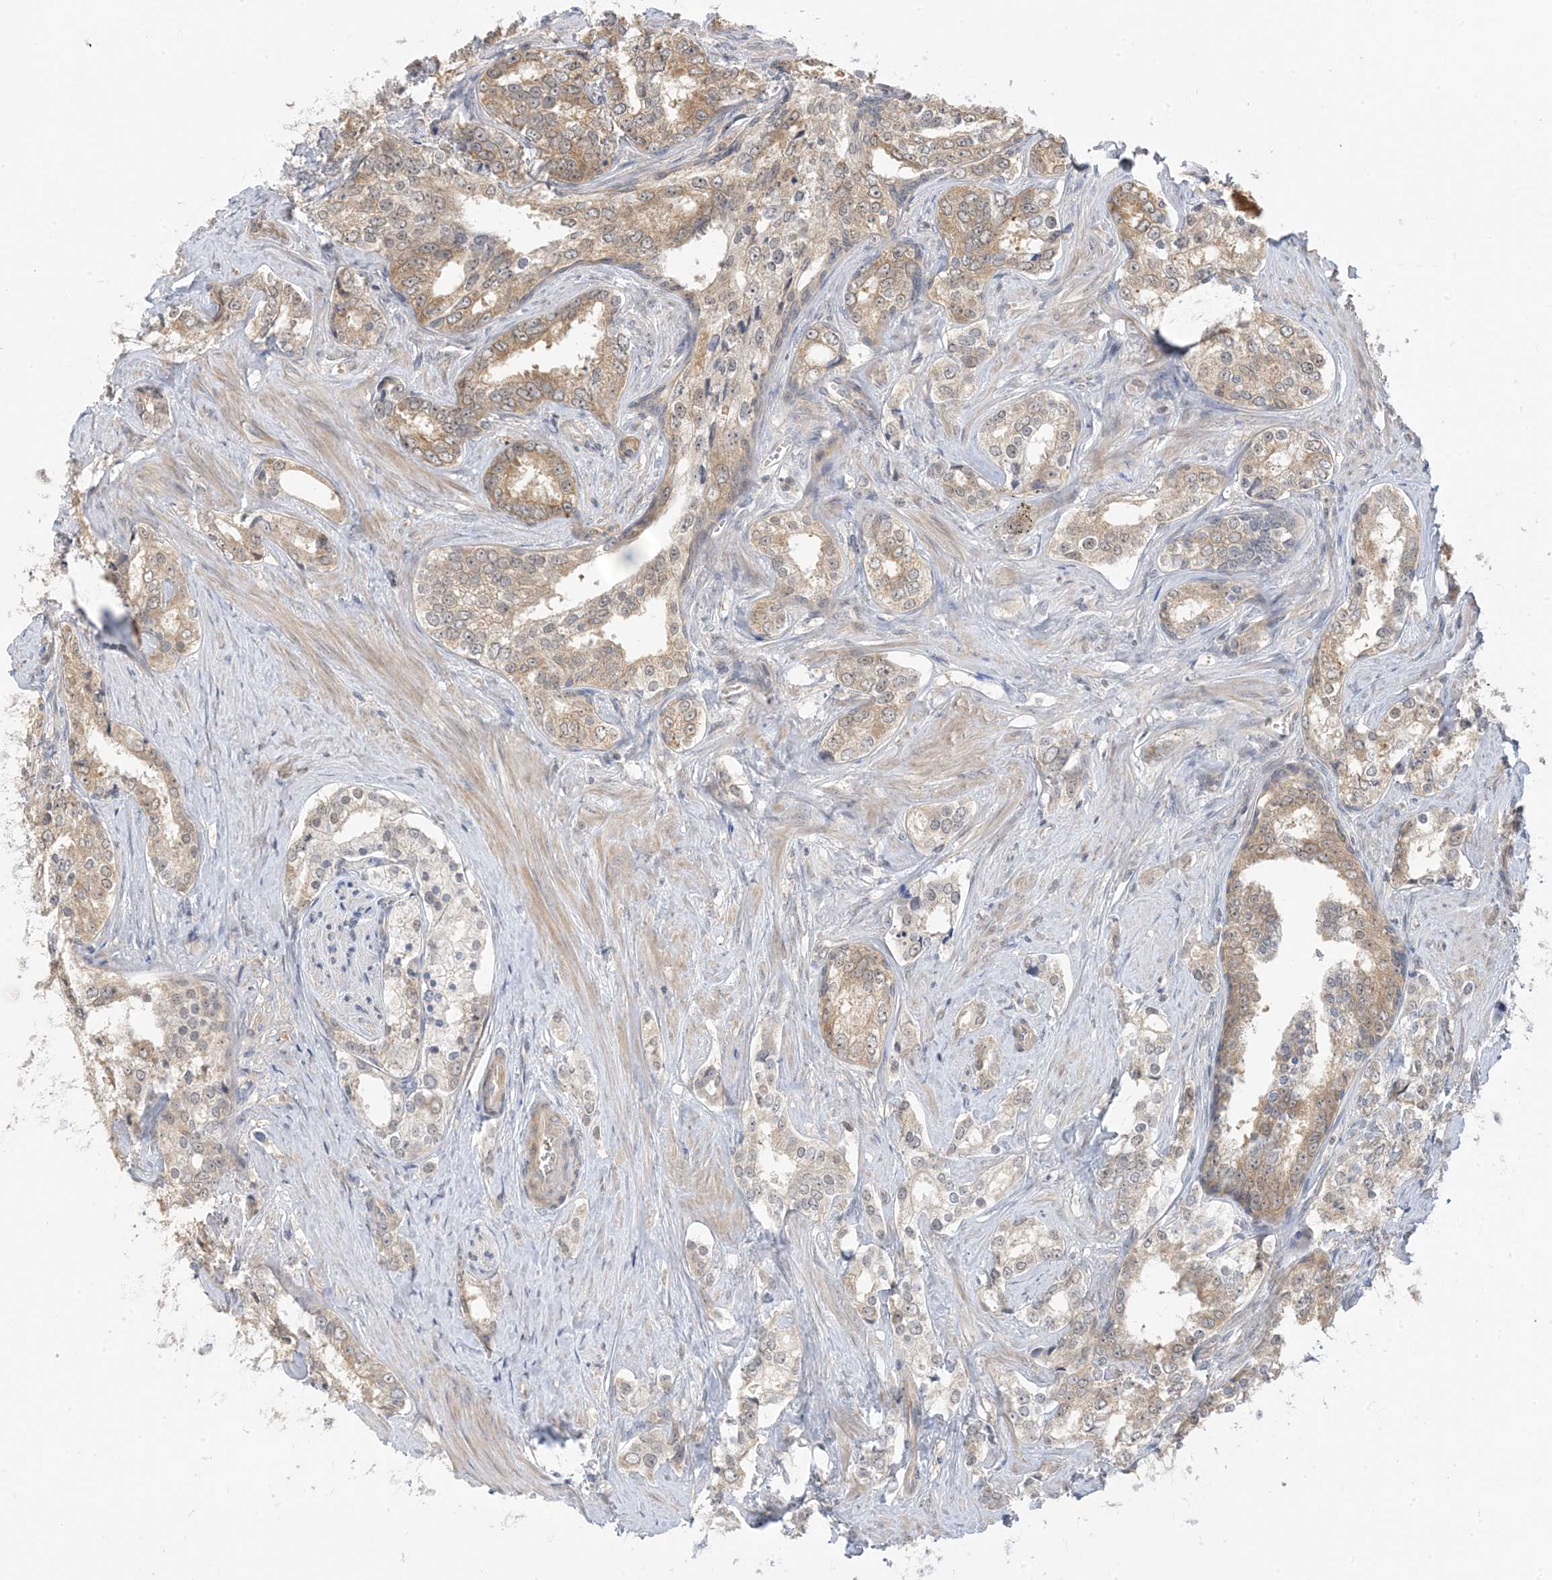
{"staining": {"intensity": "weak", "quantity": ">75%", "location": "cytoplasmic/membranous"}, "tissue": "prostate cancer", "cell_type": "Tumor cells", "image_type": "cancer", "snomed": [{"axis": "morphology", "description": "Adenocarcinoma, High grade"}, {"axis": "topography", "description": "Prostate"}], "caption": "Human prostate cancer stained with a brown dye reveals weak cytoplasmic/membranous positive expression in about >75% of tumor cells.", "gene": "WDR26", "patient": {"sex": "male", "age": 66}}